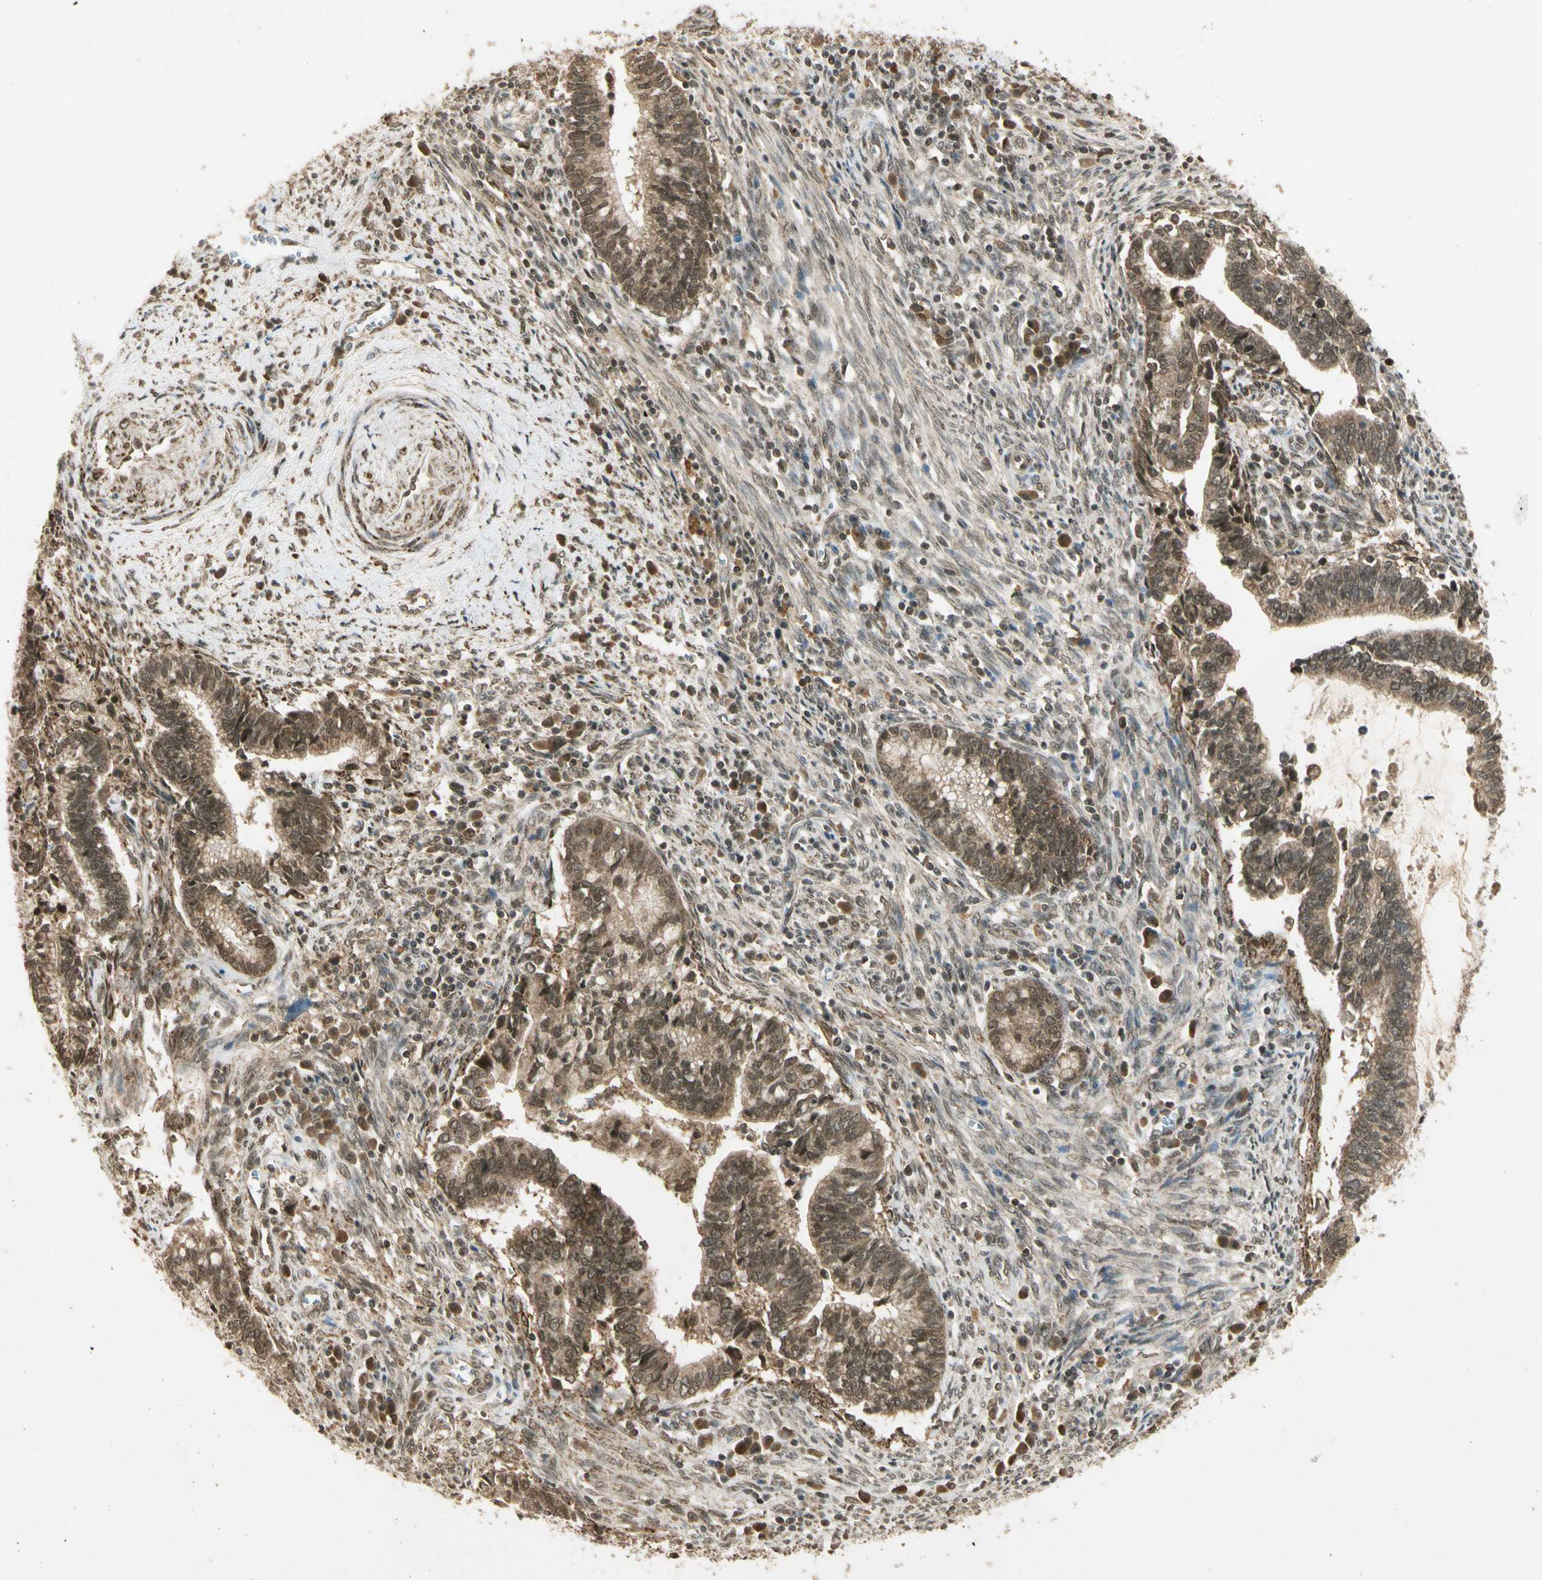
{"staining": {"intensity": "moderate", "quantity": ">75%", "location": "cytoplasmic/membranous,nuclear"}, "tissue": "cervical cancer", "cell_type": "Tumor cells", "image_type": "cancer", "snomed": [{"axis": "morphology", "description": "Adenocarcinoma, NOS"}, {"axis": "topography", "description": "Cervix"}], "caption": "Immunohistochemistry (IHC) of cervical cancer displays medium levels of moderate cytoplasmic/membranous and nuclear positivity in about >75% of tumor cells.", "gene": "ZNF135", "patient": {"sex": "female", "age": 44}}